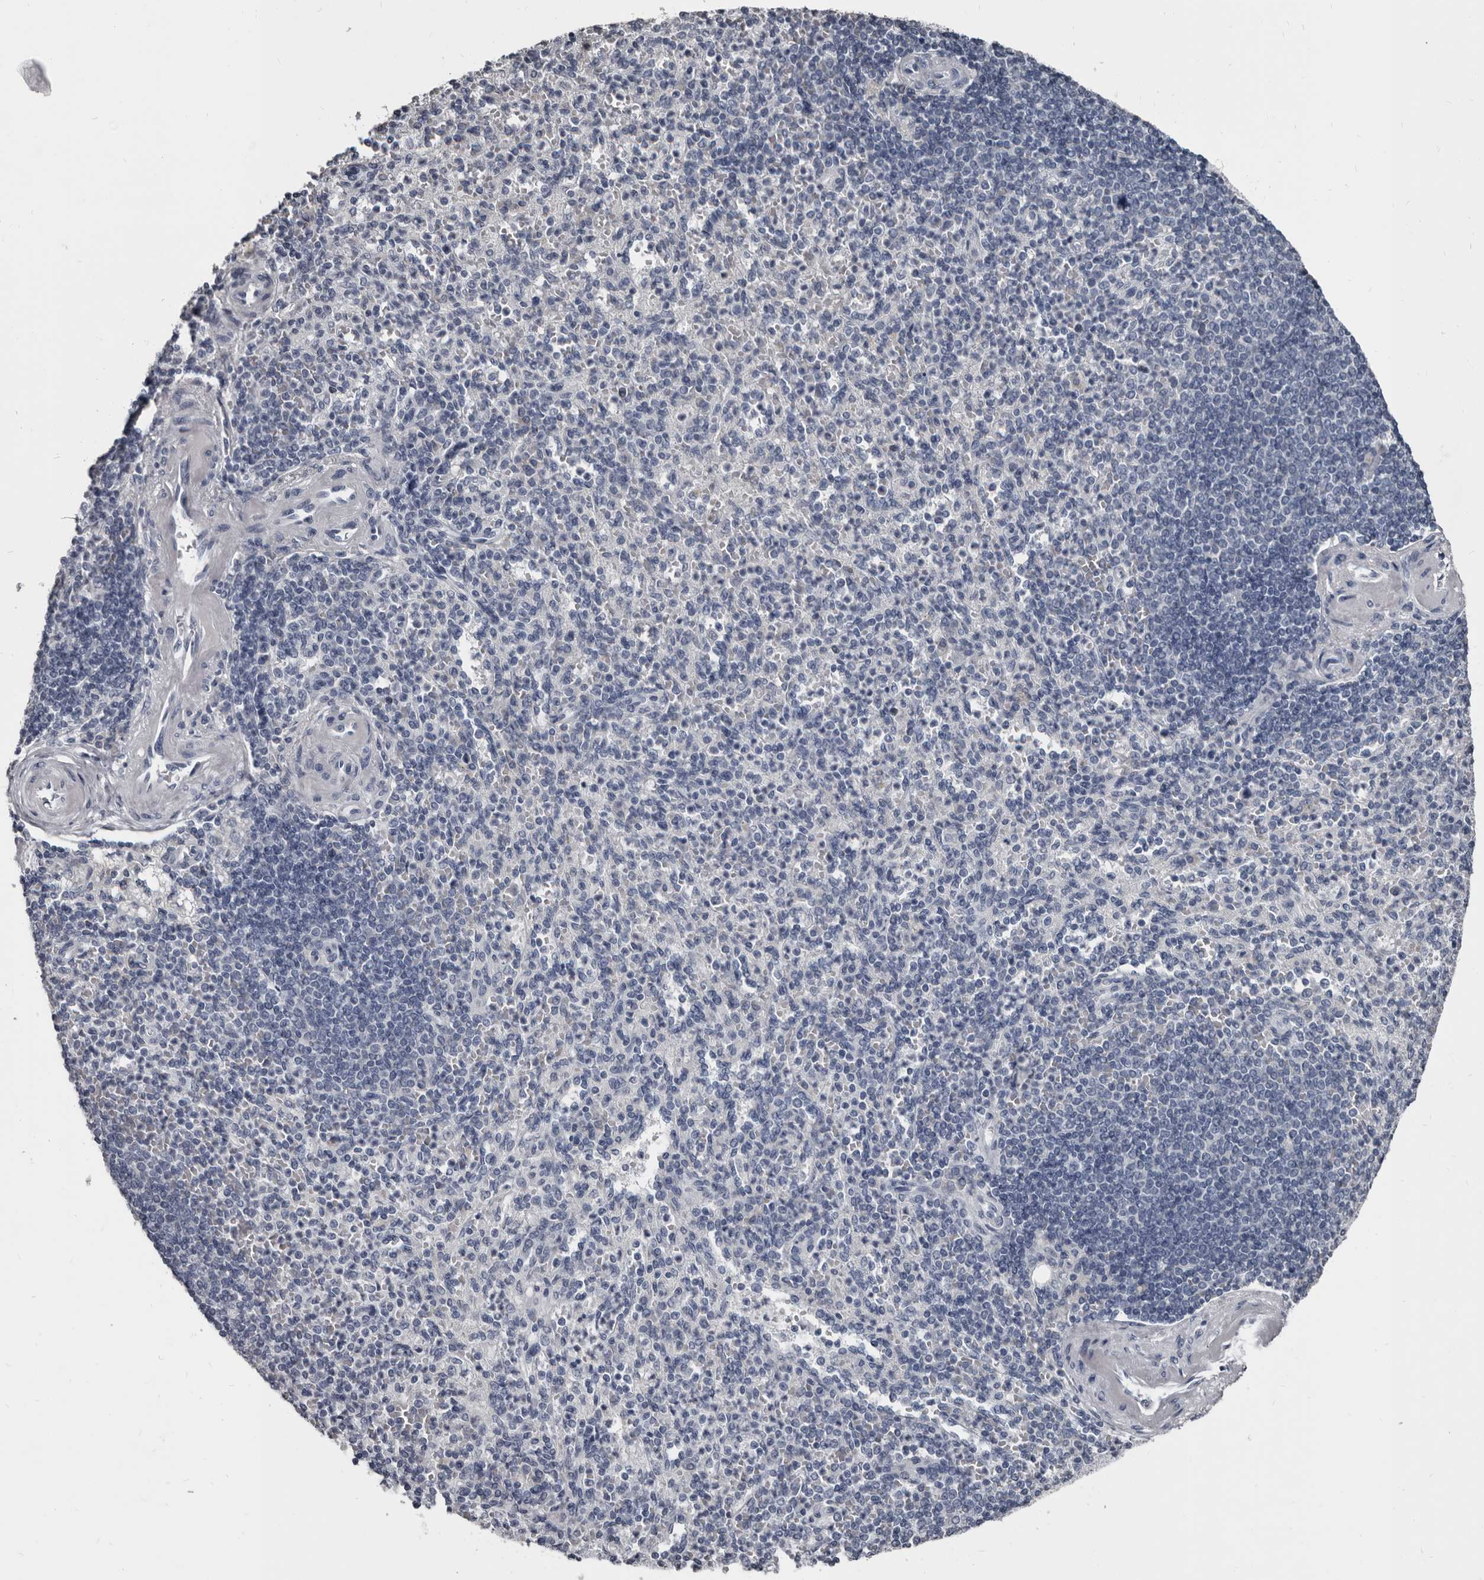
{"staining": {"intensity": "negative", "quantity": "none", "location": "none"}, "tissue": "spleen", "cell_type": "Cells in red pulp", "image_type": "normal", "snomed": [{"axis": "morphology", "description": "Normal tissue, NOS"}, {"axis": "topography", "description": "Spleen"}], "caption": "Immunohistochemistry (IHC) of unremarkable human spleen reveals no staining in cells in red pulp.", "gene": "GREB1", "patient": {"sex": "female", "age": 74}}